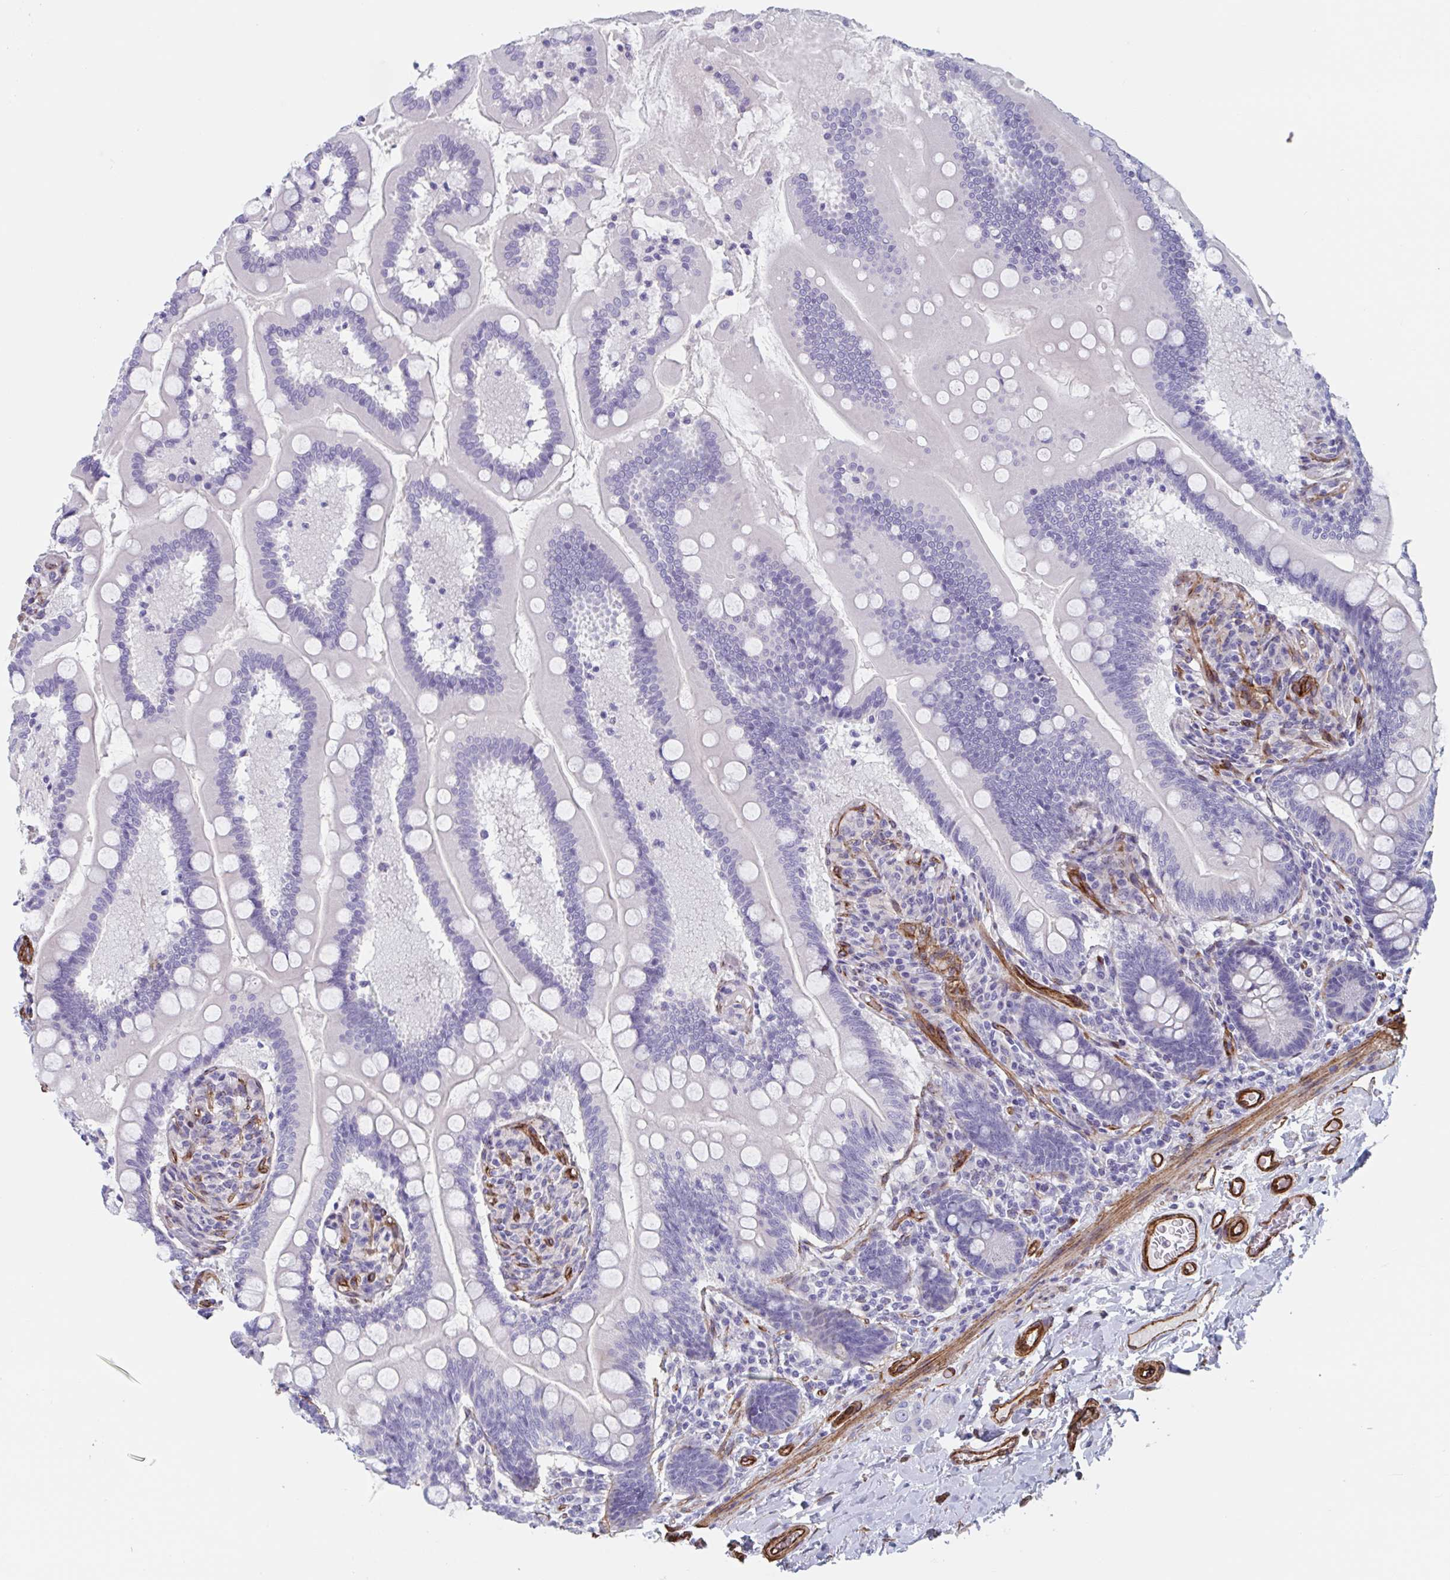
{"staining": {"intensity": "negative", "quantity": "none", "location": "none"}, "tissue": "small intestine", "cell_type": "Glandular cells", "image_type": "normal", "snomed": [{"axis": "morphology", "description": "Normal tissue, NOS"}, {"axis": "topography", "description": "Small intestine"}], "caption": "This is an IHC micrograph of benign small intestine. There is no staining in glandular cells.", "gene": "CITED4", "patient": {"sex": "female", "age": 64}}